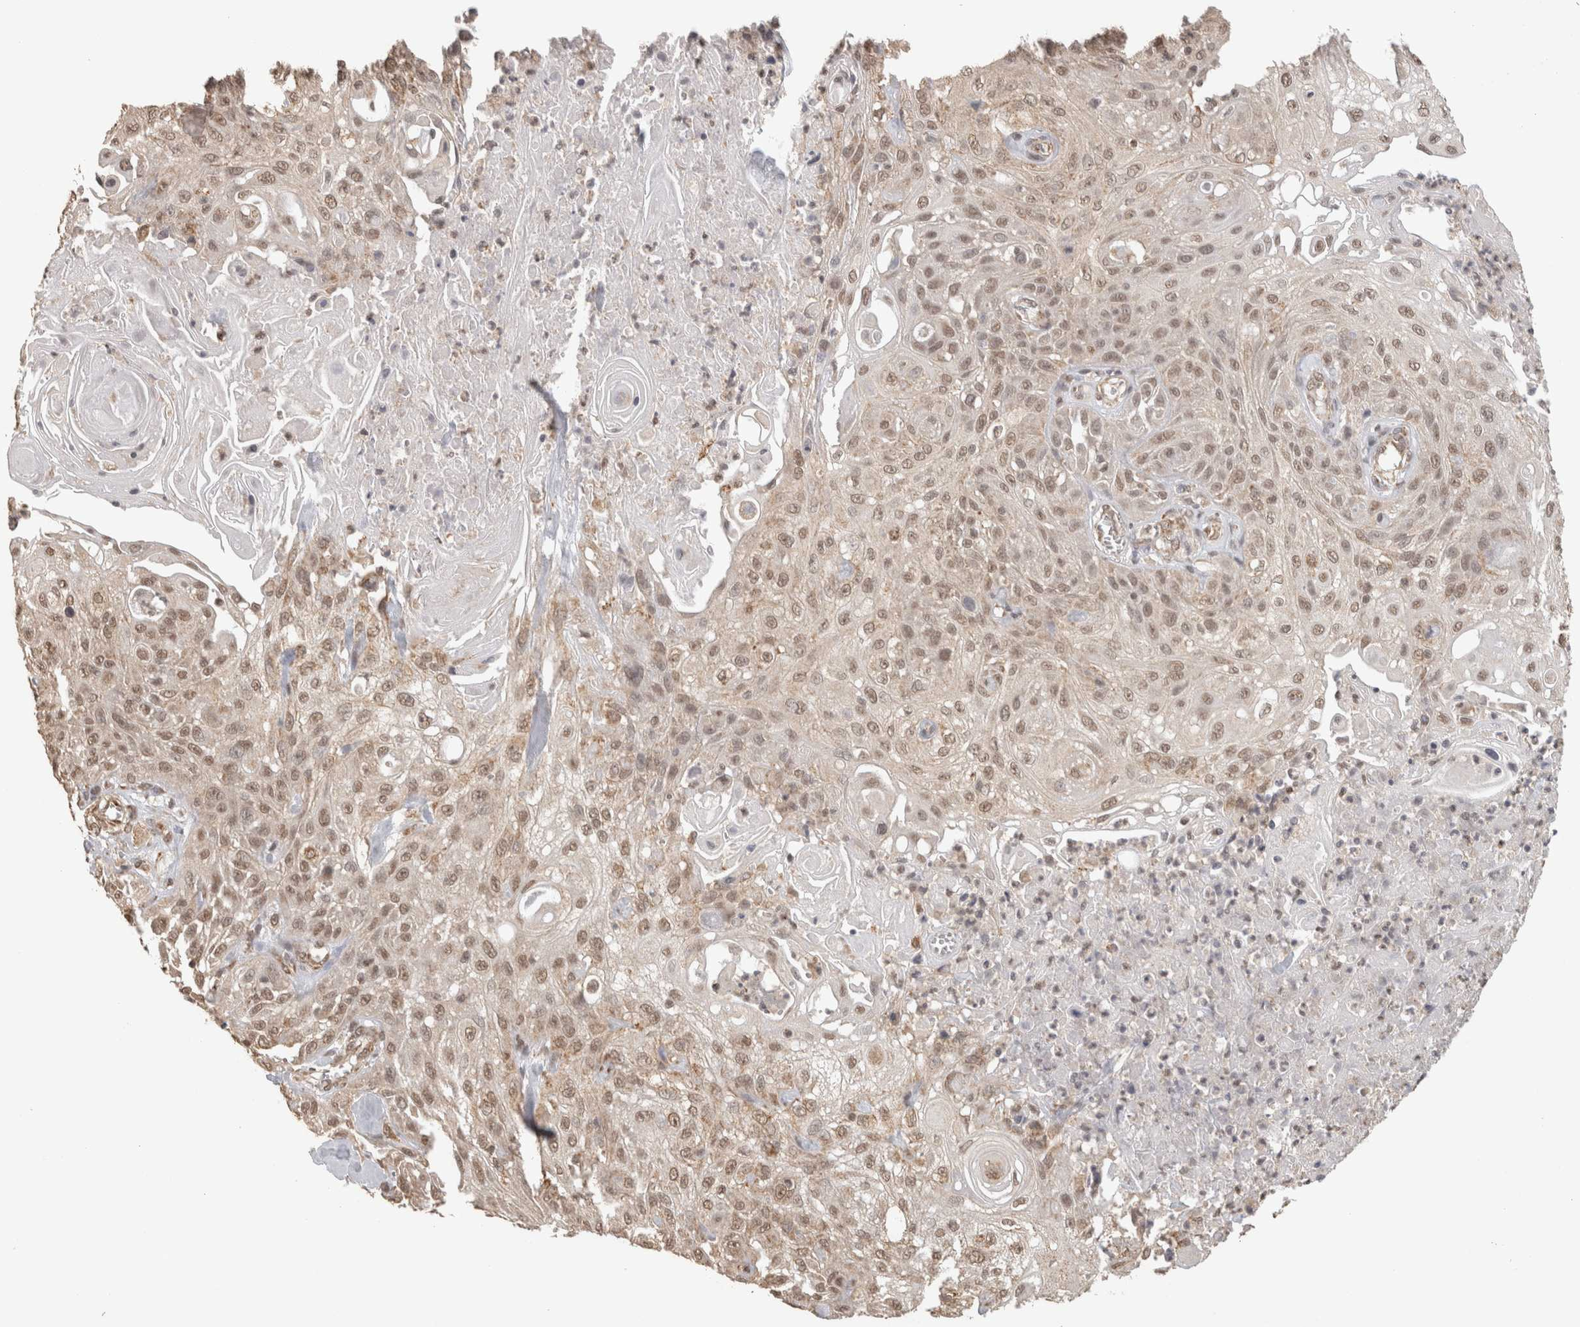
{"staining": {"intensity": "weak", "quantity": ">75%", "location": "nuclear"}, "tissue": "skin cancer", "cell_type": "Tumor cells", "image_type": "cancer", "snomed": [{"axis": "morphology", "description": "Squamous cell carcinoma, NOS"}, {"axis": "topography", "description": "Skin"}], "caption": "Skin cancer stained with a brown dye exhibits weak nuclear positive positivity in approximately >75% of tumor cells.", "gene": "BNIP3L", "patient": {"sex": "male", "age": 75}}